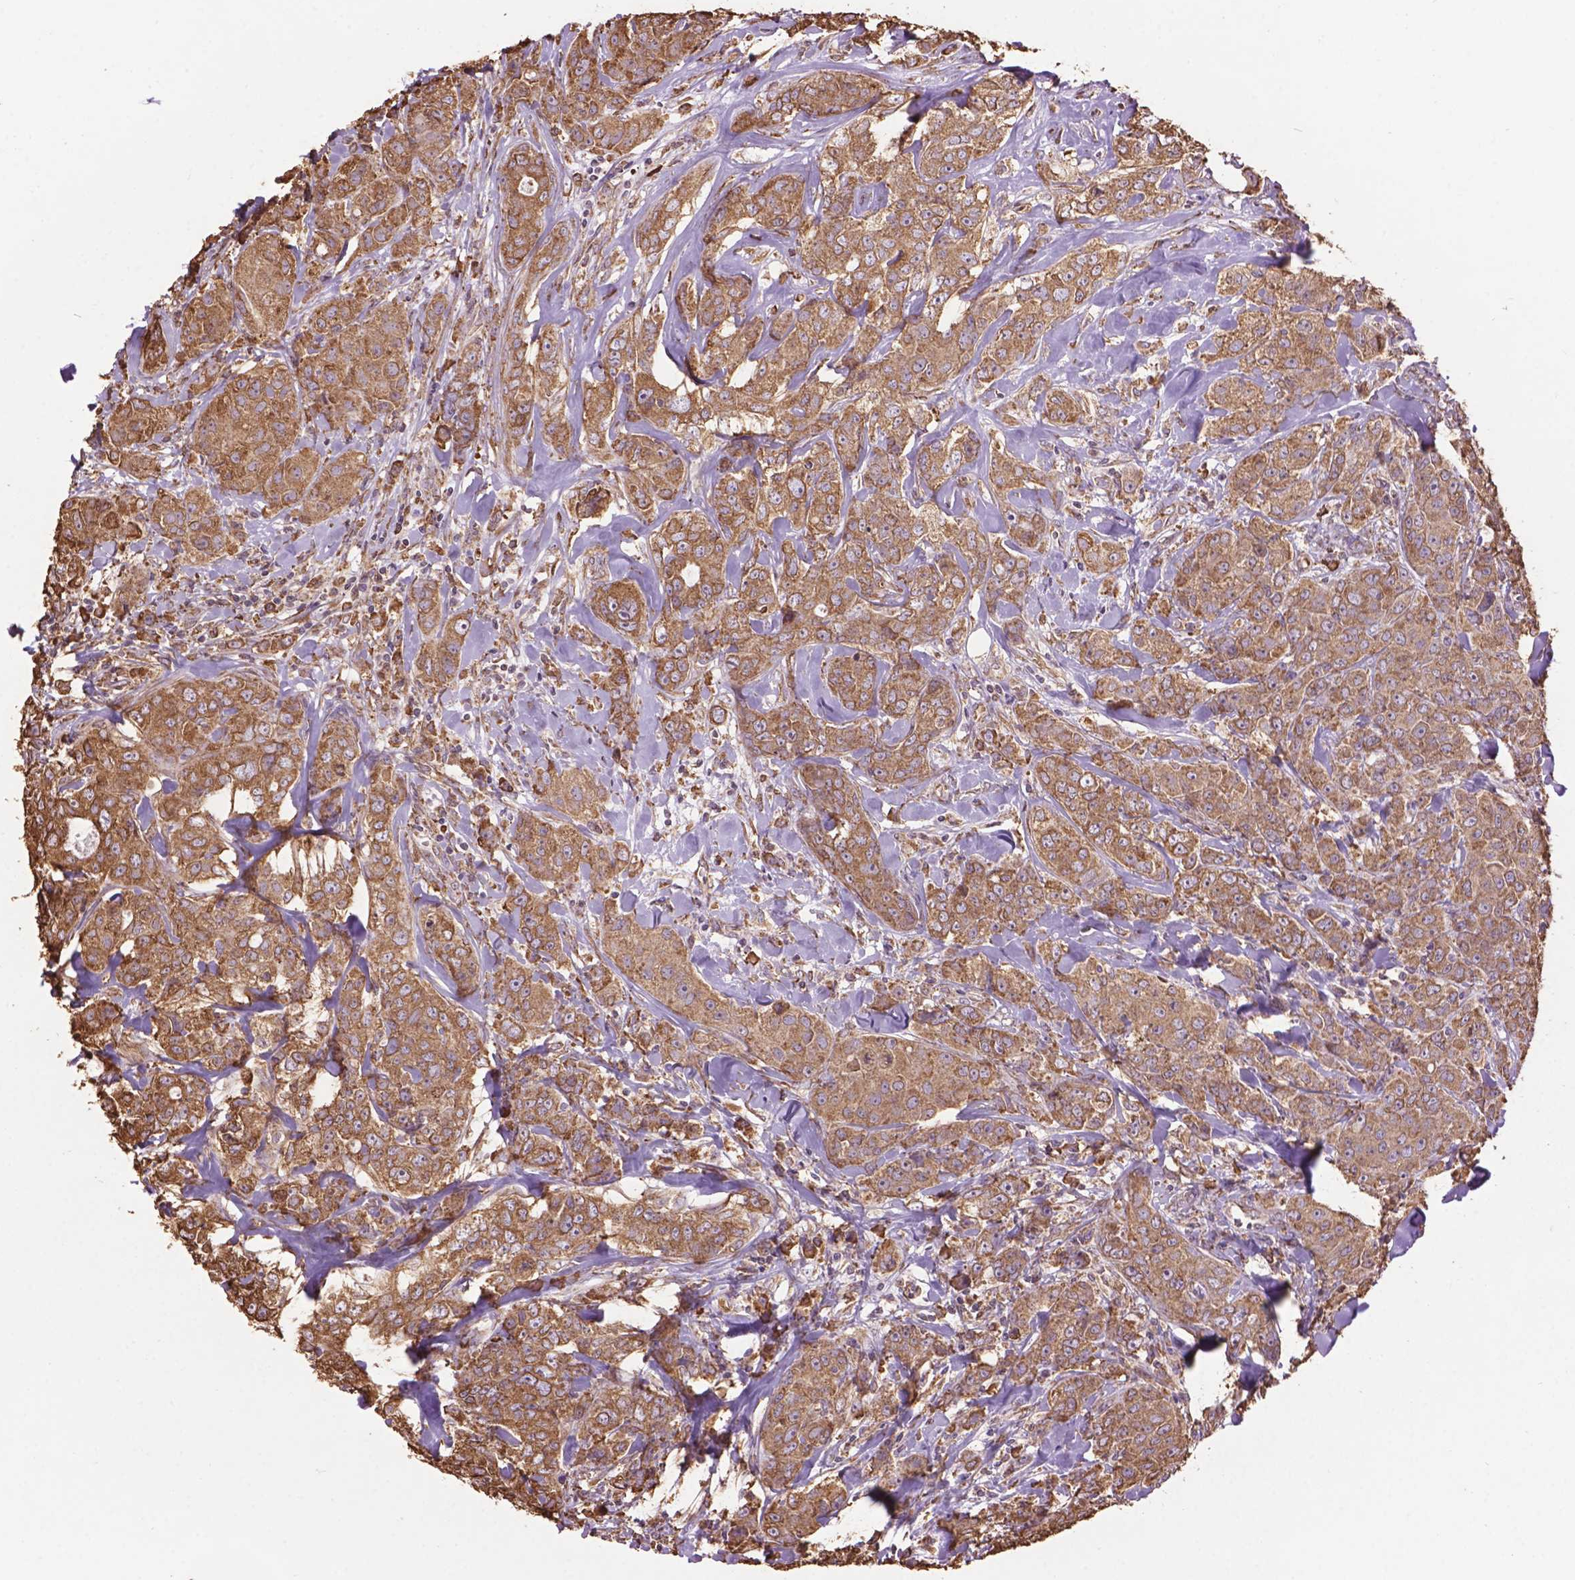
{"staining": {"intensity": "moderate", "quantity": ">75%", "location": "cytoplasmic/membranous"}, "tissue": "breast cancer", "cell_type": "Tumor cells", "image_type": "cancer", "snomed": [{"axis": "morphology", "description": "Duct carcinoma"}, {"axis": "topography", "description": "Breast"}], "caption": "Breast cancer (intraductal carcinoma) stained for a protein shows moderate cytoplasmic/membranous positivity in tumor cells. (DAB IHC, brown staining for protein, blue staining for nuclei).", "gene": "PPP2R5E", "patient": {"sex": "female", "age": 43}}